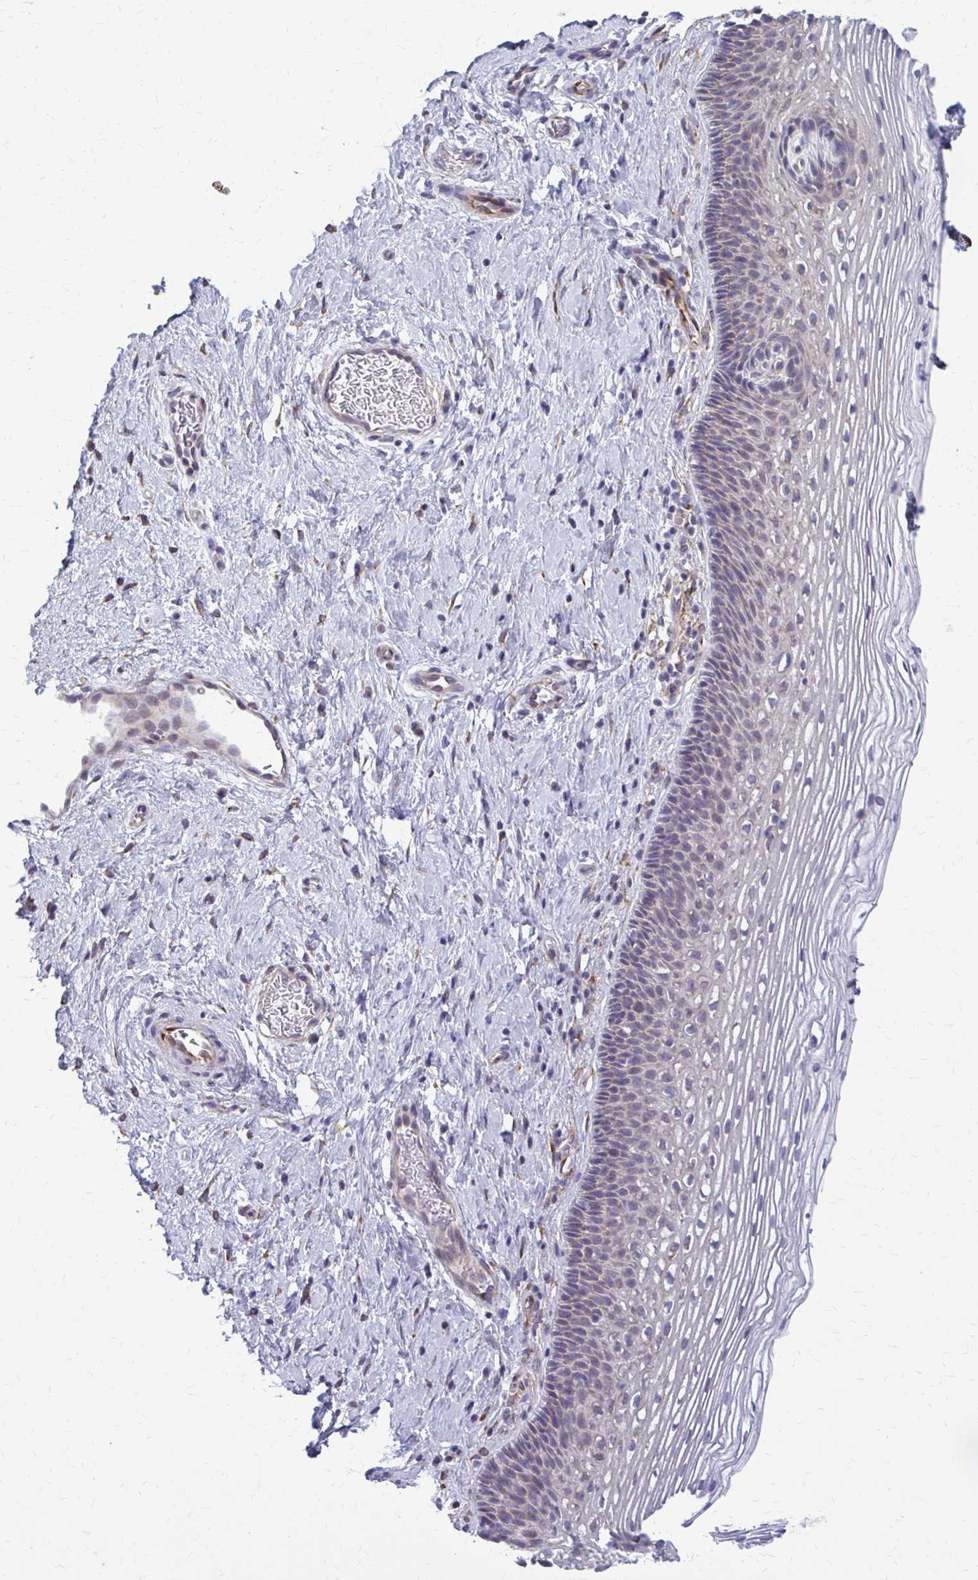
{"staining": {"intensity": "negative", "quantity": "none", "location": "none"}, "tissue": "cervix", "cell_type": "Glandular cells", "image_type": "normal", "snomed": [{"axis": "morphology", "description": "Normal tissue, NOS"}, {"axis": "topography", "description": "Cervix"}], "caption": "A high-resolution histopathology image shows IHC staining of normal cervix, which demonstrates no significant expression in glandular cells.", "gene": "DEPP1", "patient": {"sex": "female", "age": 34}}